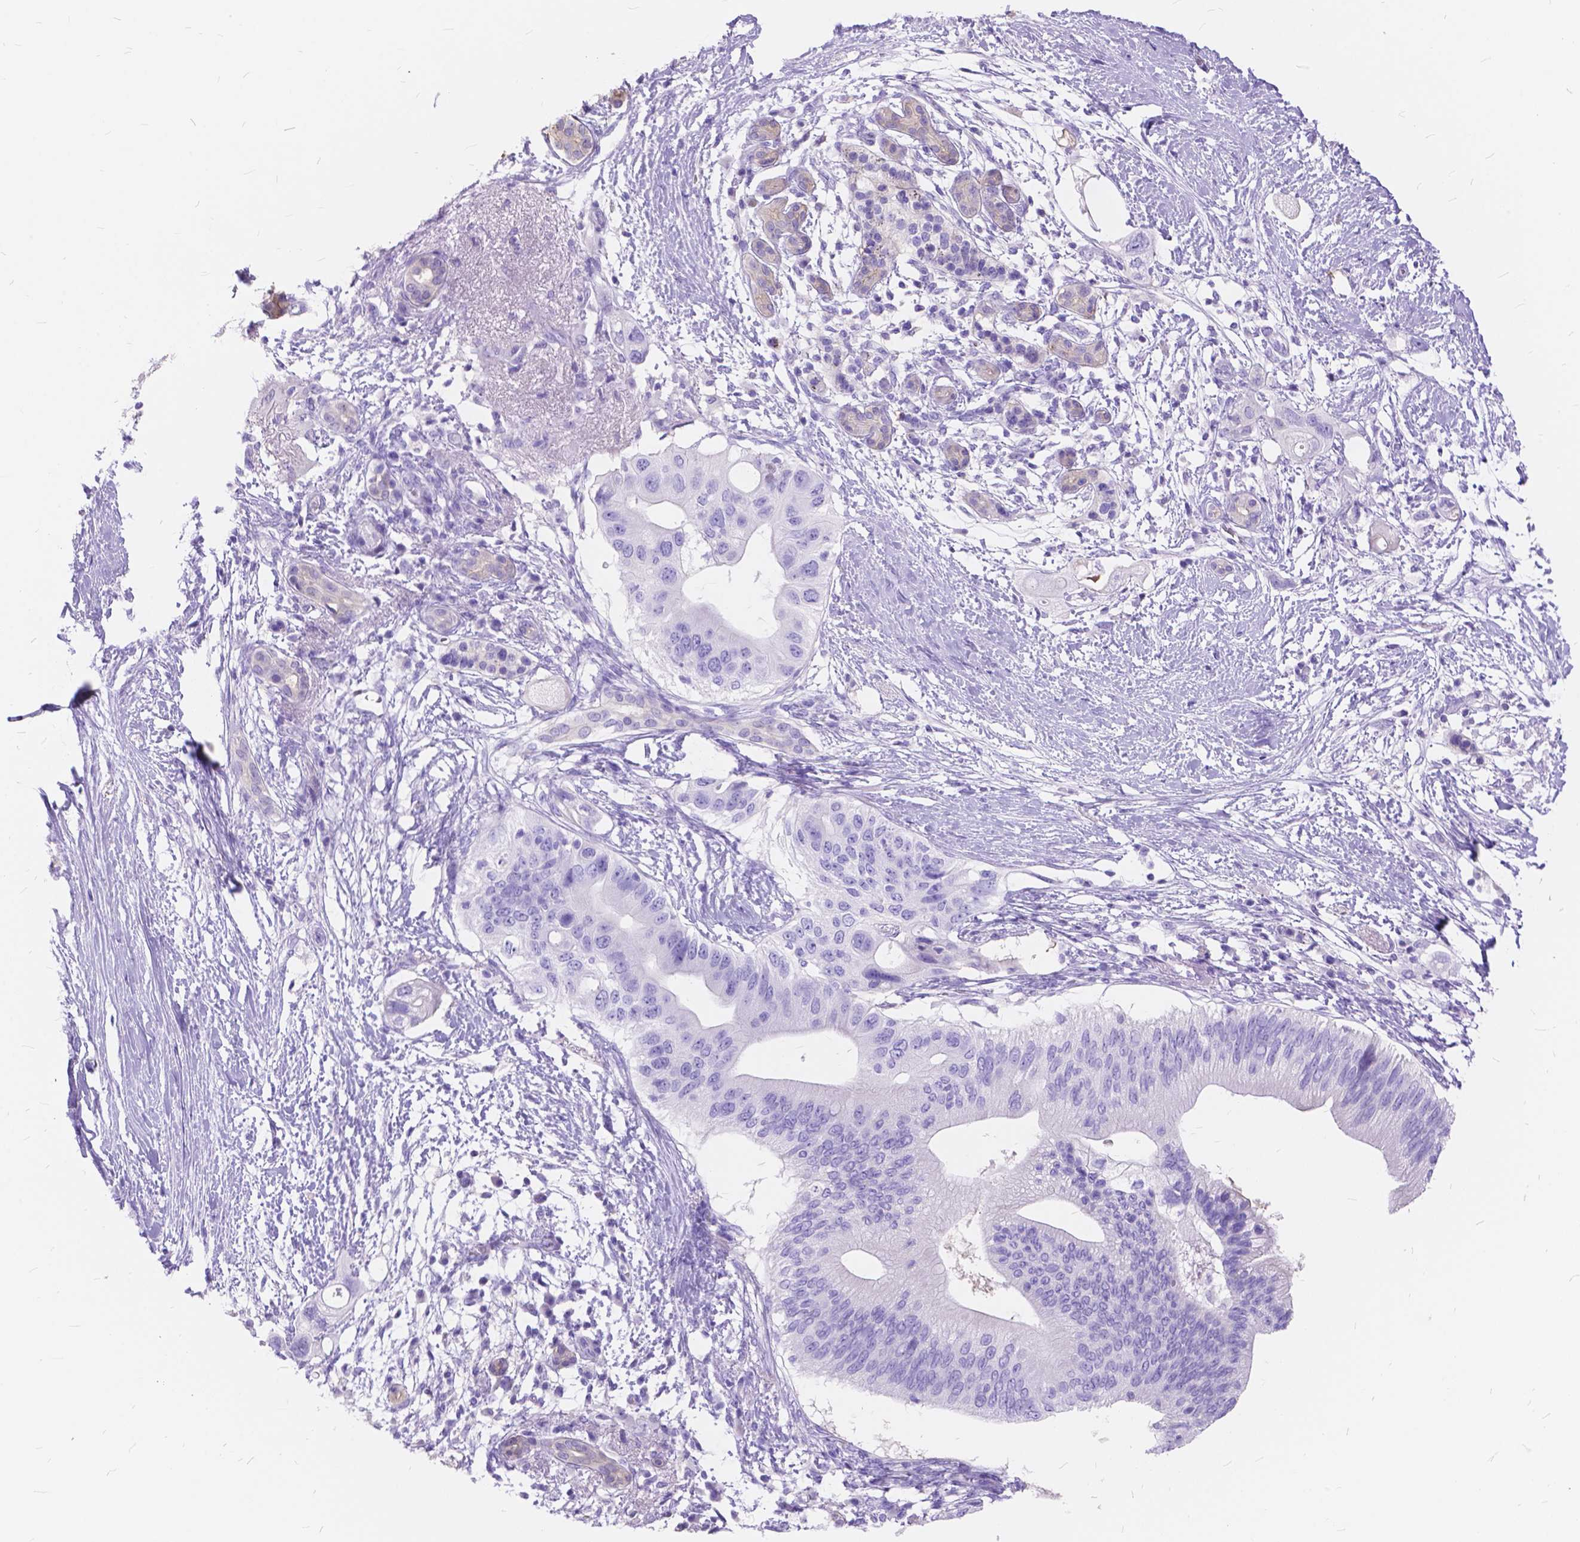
{"staining": {"intensity": "negative", "quantity": "none", "location": "none"}, "tissue": "pancreatic cancer", "cell_type": "Tumor cells", "image_type": "cancer", "snomed": [{"axis": "morphology", "description": "Adenocarcinoma, NOS"}, {"axis": "topography", "description": "Pancreas"}], "caption": "Immunohistochemistry histopathology image of human pancreatic cancer (adenocarcinoma) stained for a protein (brown), which shows no staining in tumor cells.", "gene": "FOXL2", "patient": {"sex": "female", "age": 72}}